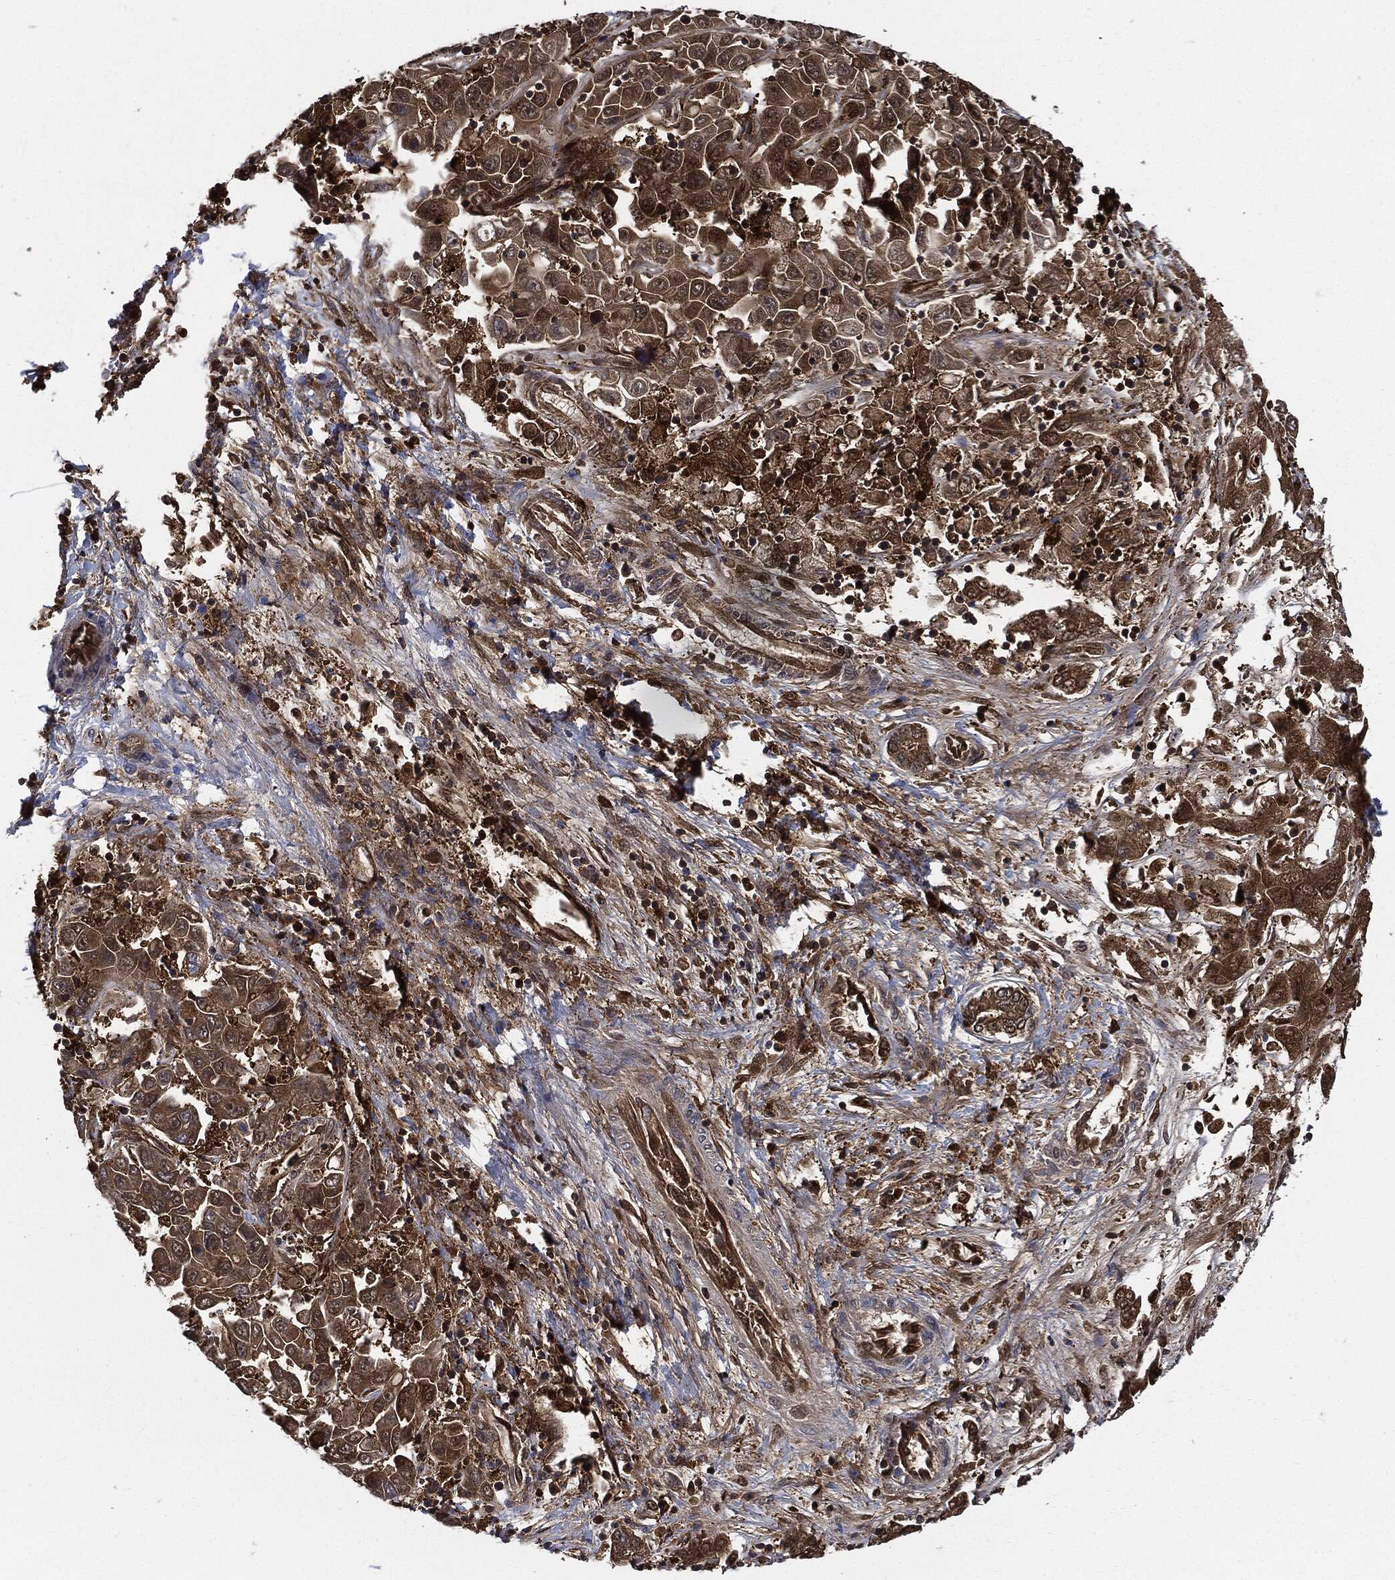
{"staining": {"intensity": "strong", "quantity": ">75%", "location": "cytoplasmic/membranous"}, "tissue": "liver cancer", "cell_type": "Tumor cells", "image_type": "cancer", "snomed": [{"axis": "morphology", "description": "Cholangiocarcinoma"}, {"axis": "topography", "description": "Liver"}], "caption": "IHC (DAB (3,3'-diaminobenzidine)) staining of human liver cholangiocarcinoma shows strong cytoplasmic/membranous protein expression in approximately >75% of tumor cells.", "gene": "XPNPEP1", "patient": {"sex": "female", "age": 52}}